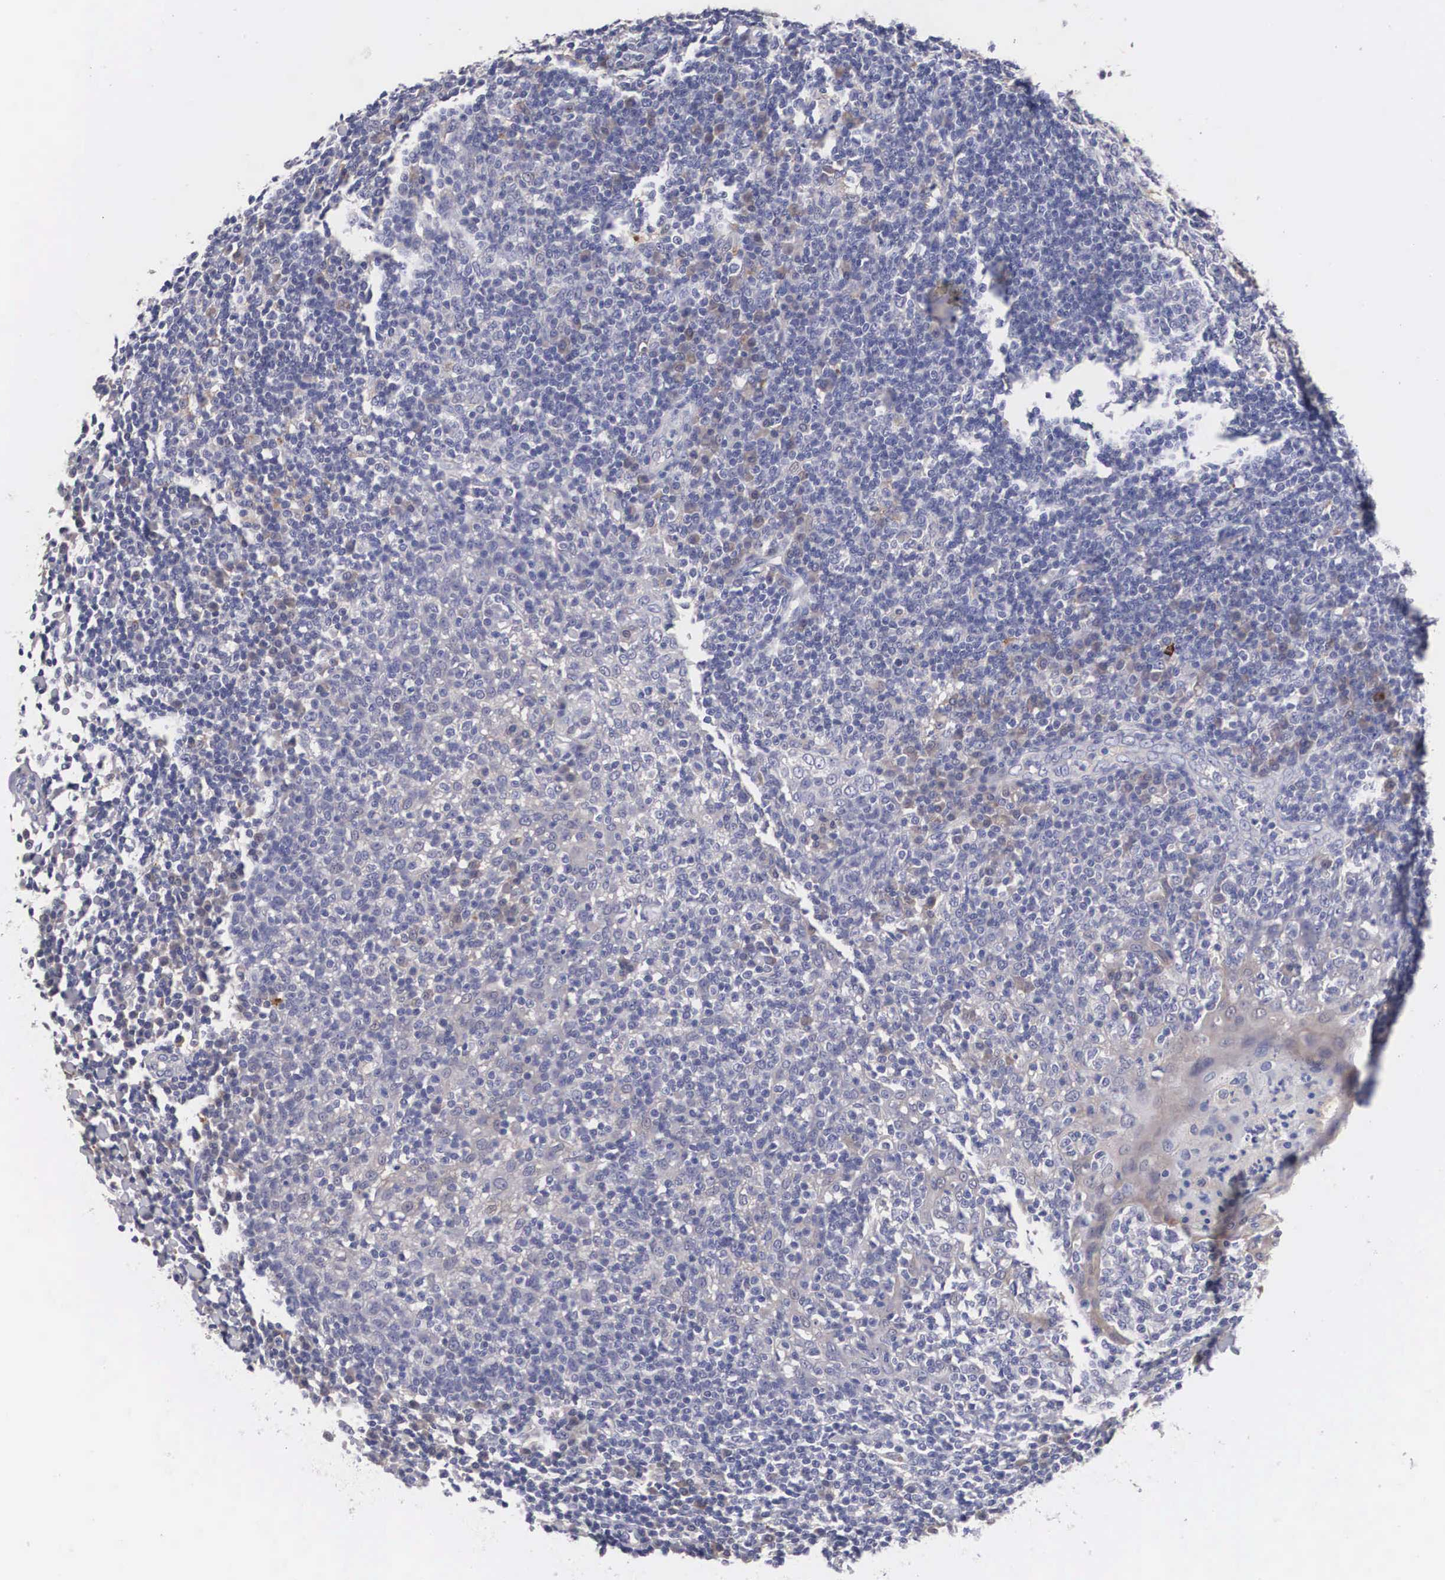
{"staining": {"intensity": "negative", "quantity": "none", "location": "none"}, "tissue": "tonsil", "cell_type": "Germinal center cells", "image_type": "normal", "snomed": [{"axis": "morphology", "description": "Normal tissue, NOS"}, {"axis": "topography", "description": "Tonsil"}], "caption": "This photomicrograph is of unremarkable tonsil stained with immunohistochemistry to label a protein in brown with the nuclei are counter-stained blue. There is no staining in germinal center cells. The staining was performed using DAB to visualize the protein expression in brown, while the nuclei were stained in blue with hematoxylin (Magnification: 20x).", "gene": "ABHD4", "patient": {"sex": "male", "age": 6}}